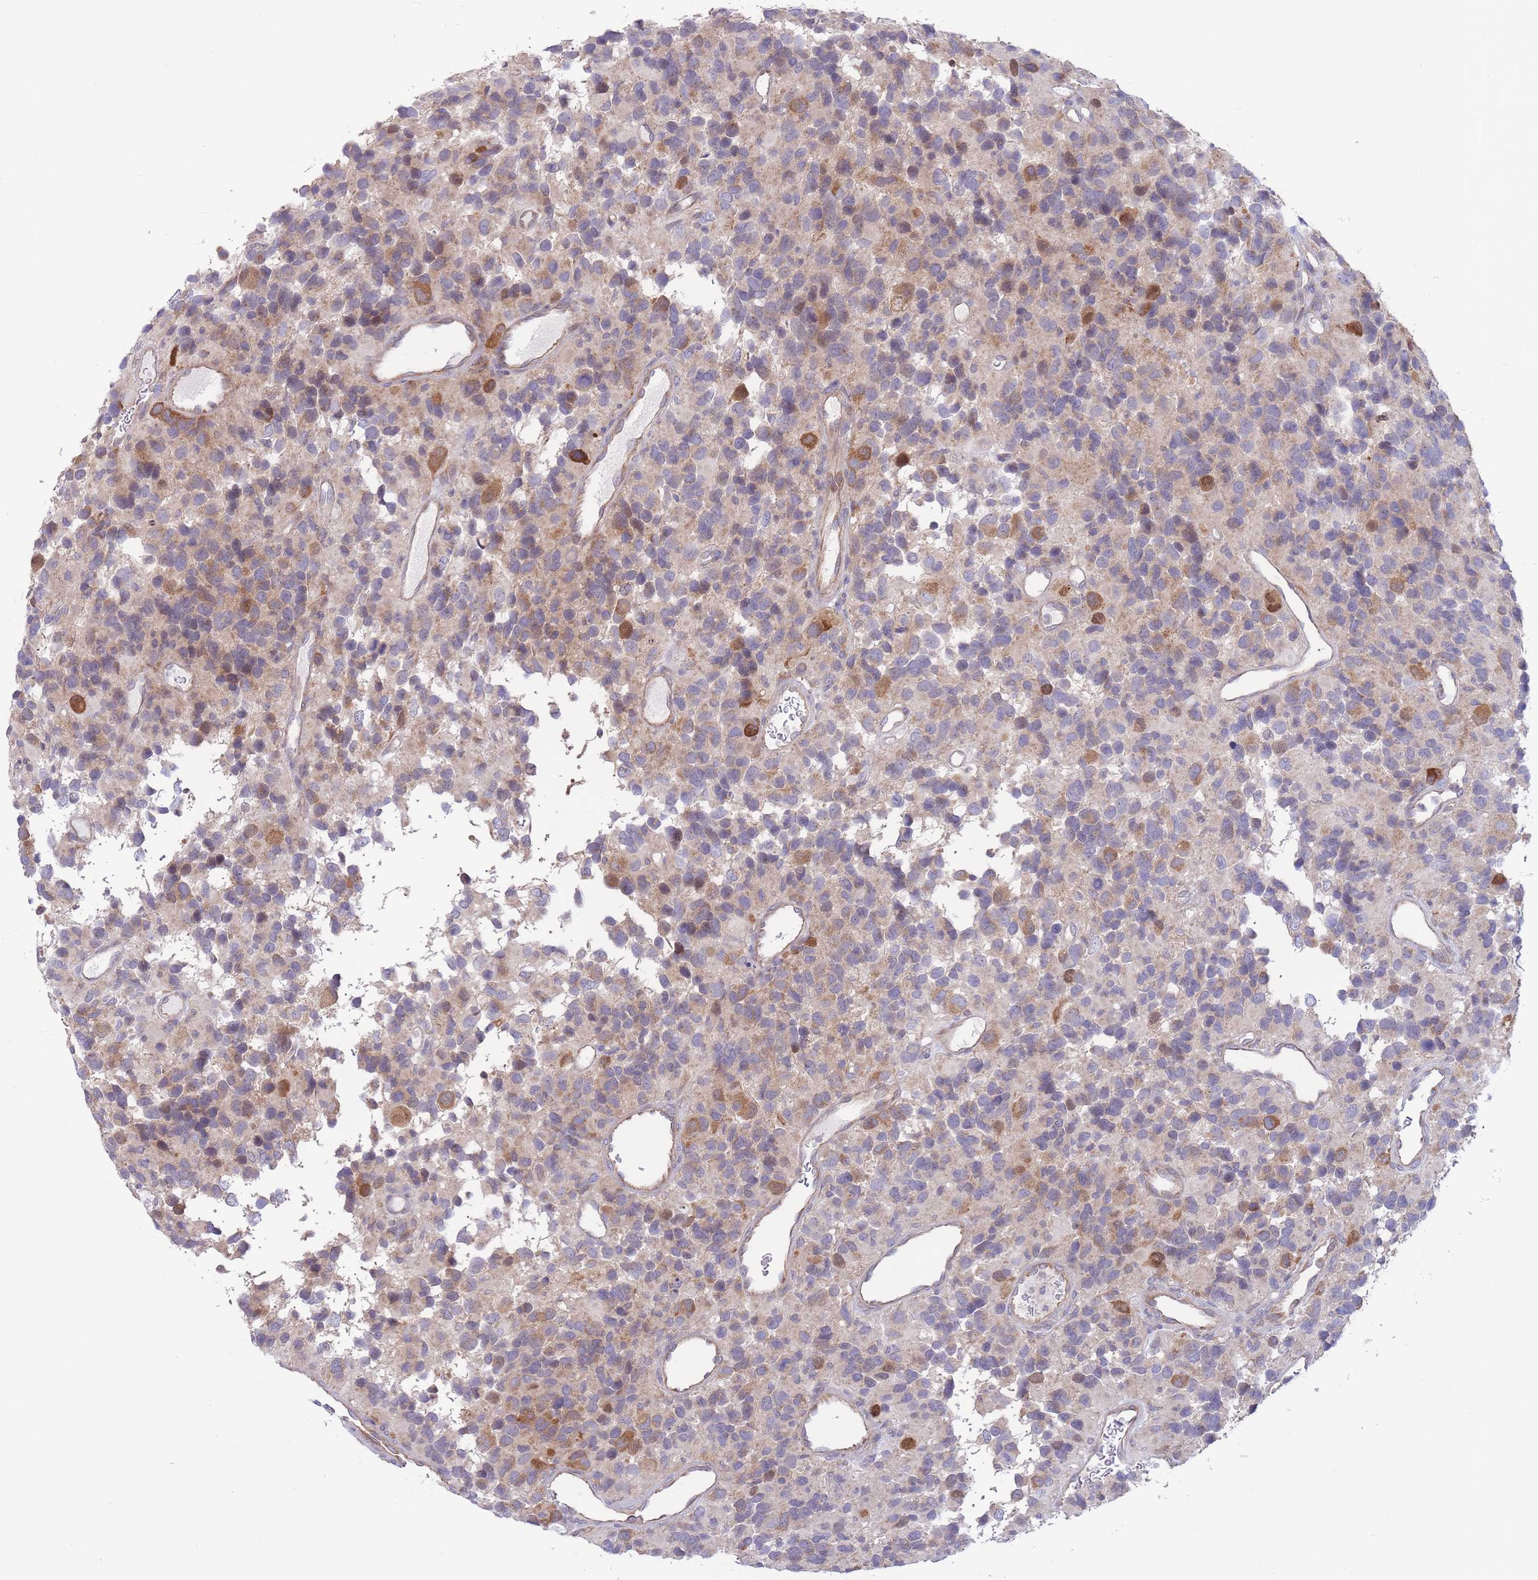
{"staining": {"intensity": "moderate", "quantity": "<25%", "location": "cytoplasmic/membranous"}, "tissue": "glioma", "cell_type": "Tumor cells", "image_type": "cancer", "snomed": [{"axis": "morphology", "description": "Glioma, malignant, High grade"}, {"axis": "topography", "description": "Brain"}], "caption": "Immunohistochemistry (IHC) of glioma demonstrates low levels of moderate cytoplasmic/membranous expression in approximately <25% of tumor cells. (DAB IHC, brown staining for protein, blue staining for nuclei).", "gene": "ALS2CL", "patient": {"sex": "male", "age": 77}}